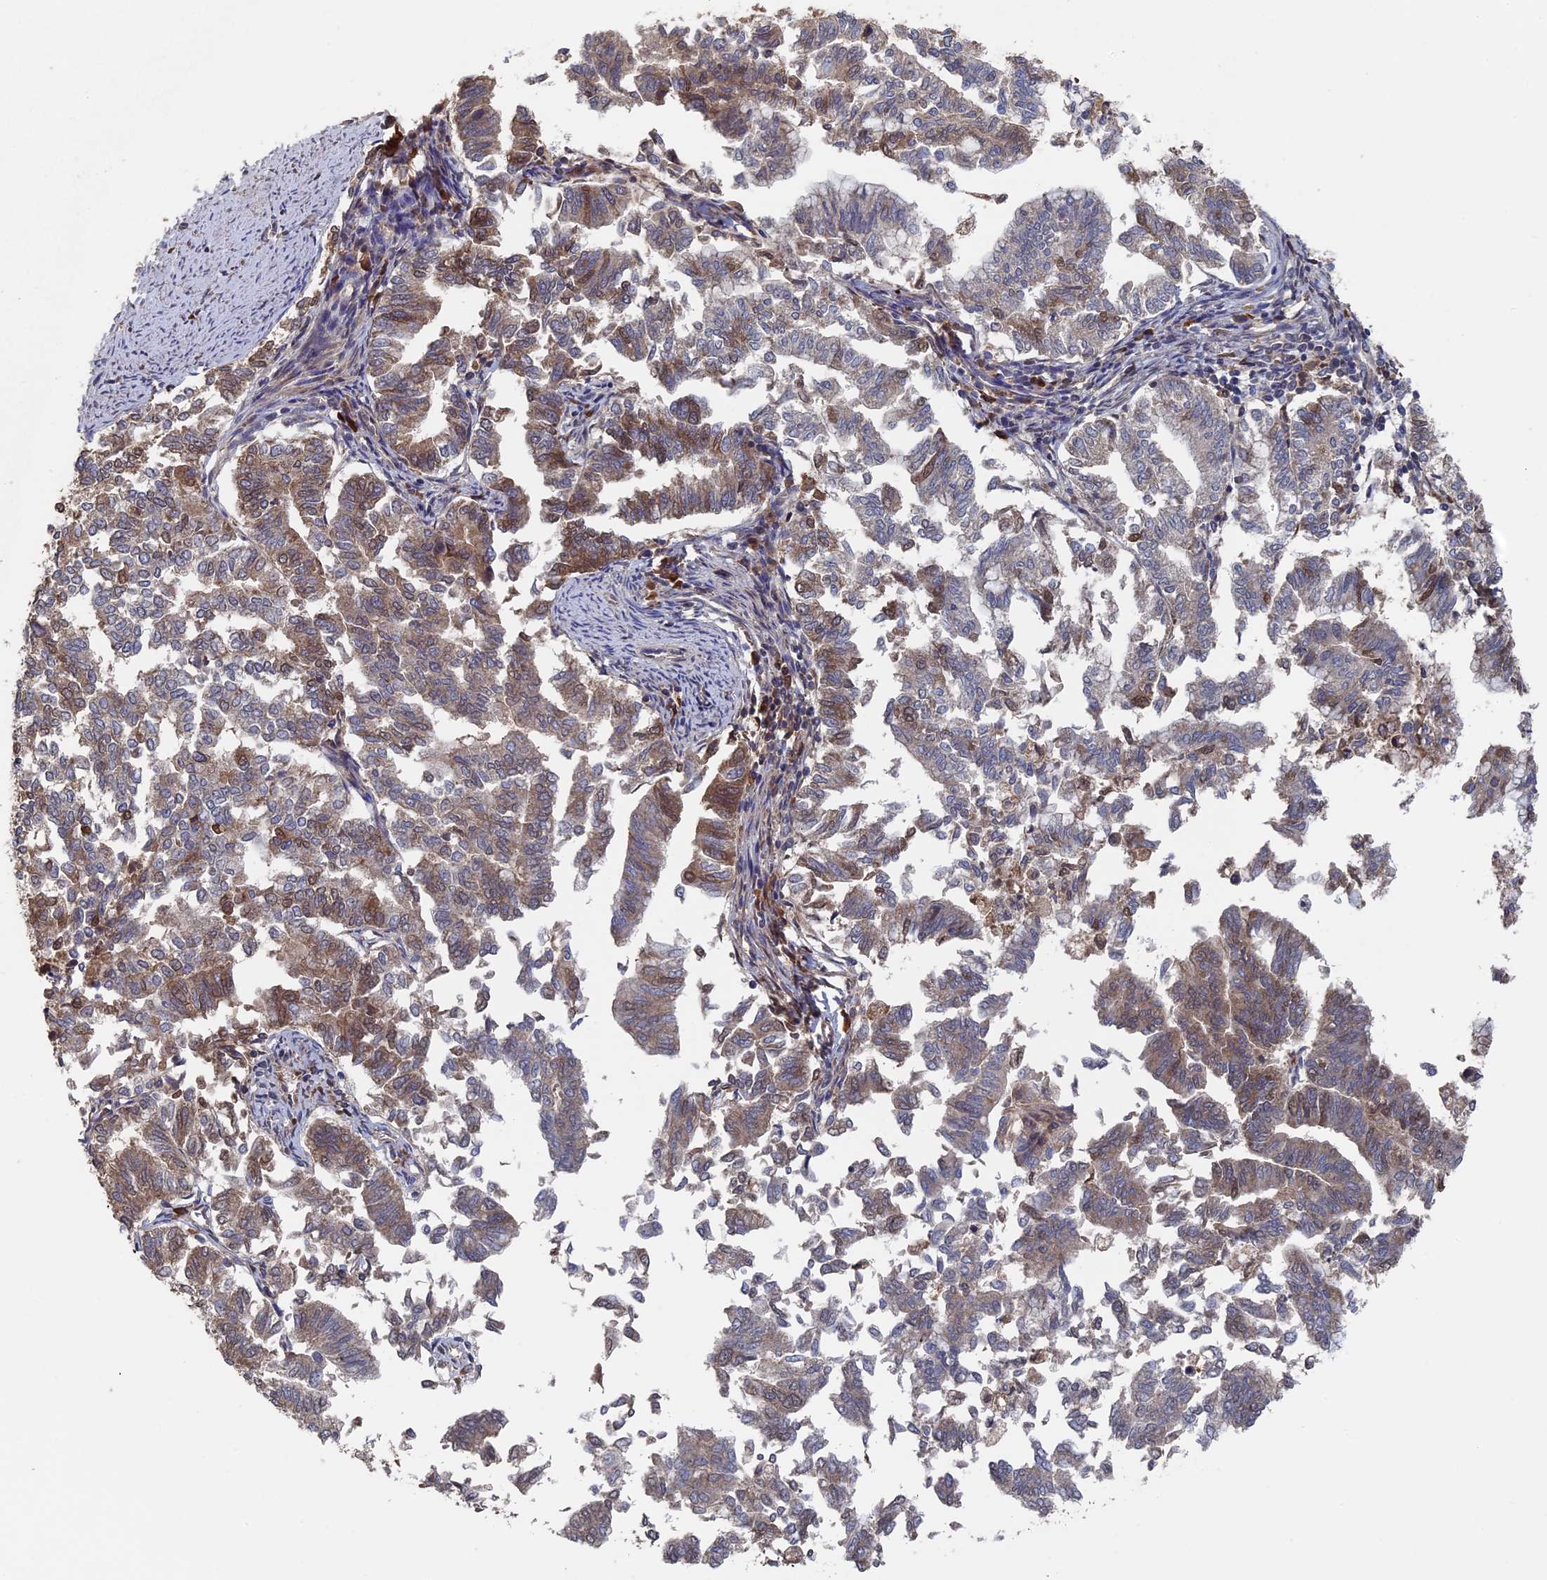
{"staining": {"intensity": "moderate", "quantity": "<25%", "location": "cytoplasmic/membranous"}, "tissue": "endometrial cancer", "cell_type": "Tumor cells", "image_type": "cancer", "snomed": [{"axis": "morphology", "description": "Adenocarcinoma, NOS"}, {"axis": "topography", "description": "Endometrium"}], "caption": "Moderate cytoplasmic/membranous staining is seen in approximately <25% of tumor cells in endometrial cancer (adenocarcinoma).", "gene": "RAB15", "patient": {"sex": "female", "age": 79}}